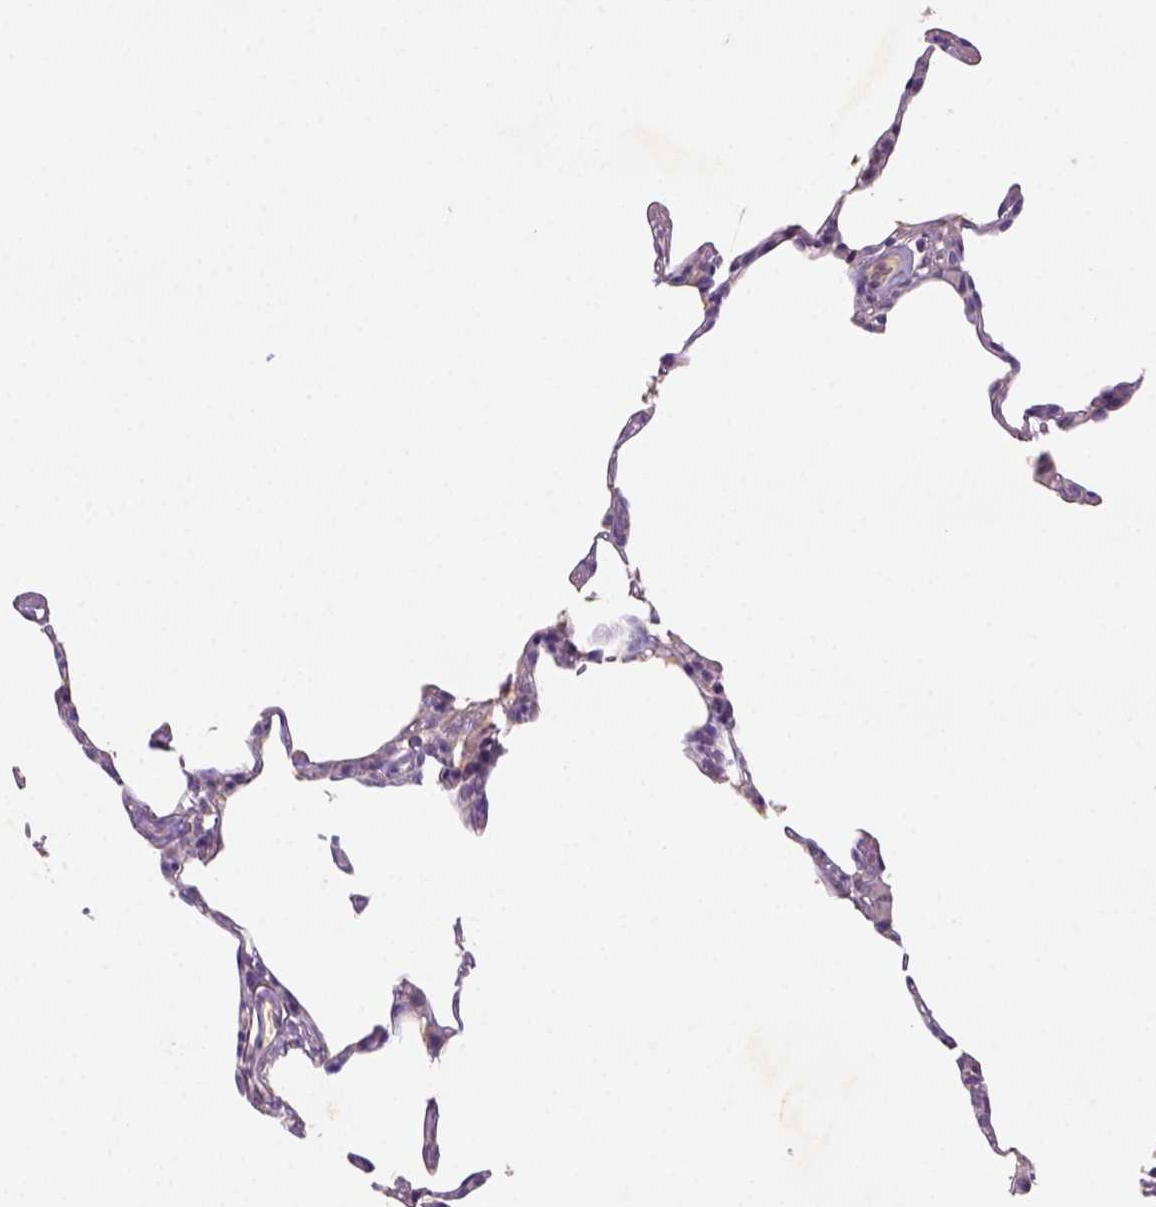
{"staining": {"intensity": "negative", "quantity": "none", "location": "none"}, "tissue": "lung", "cell_type": "Alveolar cells", "image_type": "normal", "snomed": [{"axis": "morphology", "description": "Normal tissue, NOS"}, {"axis": "topography", "description": "Lung"}], "caption": "Micrograph shows no protein positivity in alveolar cells of unremarkable lung. (DAB immunohistochemistry (IHC) visualized using brightfield microscopy, high magnification).", "gene": "NLGN2", "patient": {"sex": "female", "age": 57}}